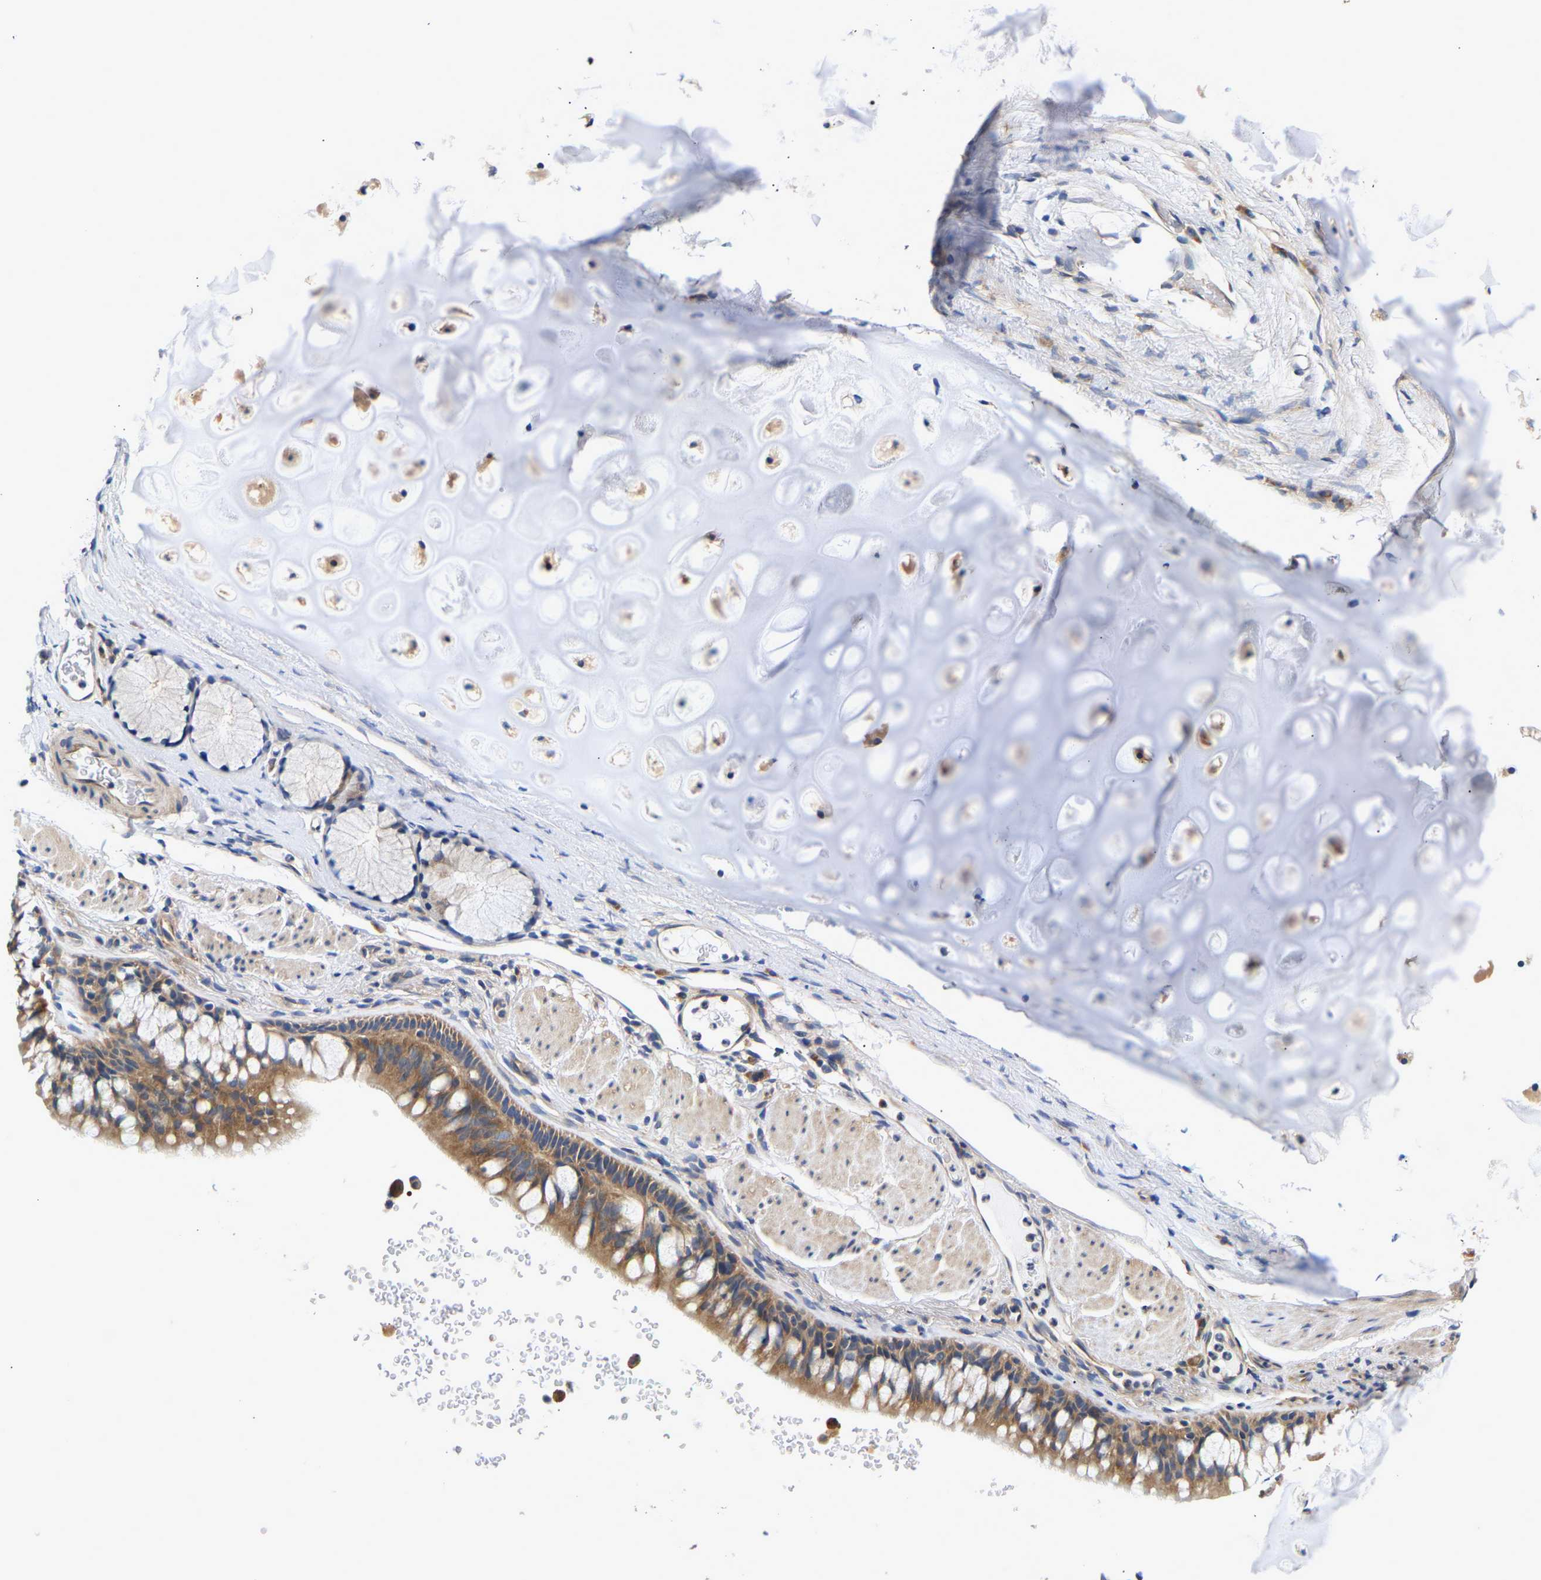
{"staining": {"intensity": "moderate", "quantity": ">75%", "location": "cytoplasmic/membranous"}, "tissue": "bronchus", "cell_type": "Respiratory epithelial cells", "image_type": "normal", "snomed": [{"axis": "morphology", "description": "Normal tissue, NOS"}, {"axis": "topography", "description": "Cartilage tissue"}, {"axis": "topography", "description": "Bronchus"}], "caption": "Immunohistochemistry (DAB) staining of unremarkable human bronchus reveals moderate cytoplasmic/membranous protein positivity in approximately >75% of respiratory epithelial cells. Using DAB (brown) and hematoxylin (blue) stains, captured at high magnification using brightfield microscopy.", "gene": "CCDC6", "patient": {"sex": "female", "age": 53}}